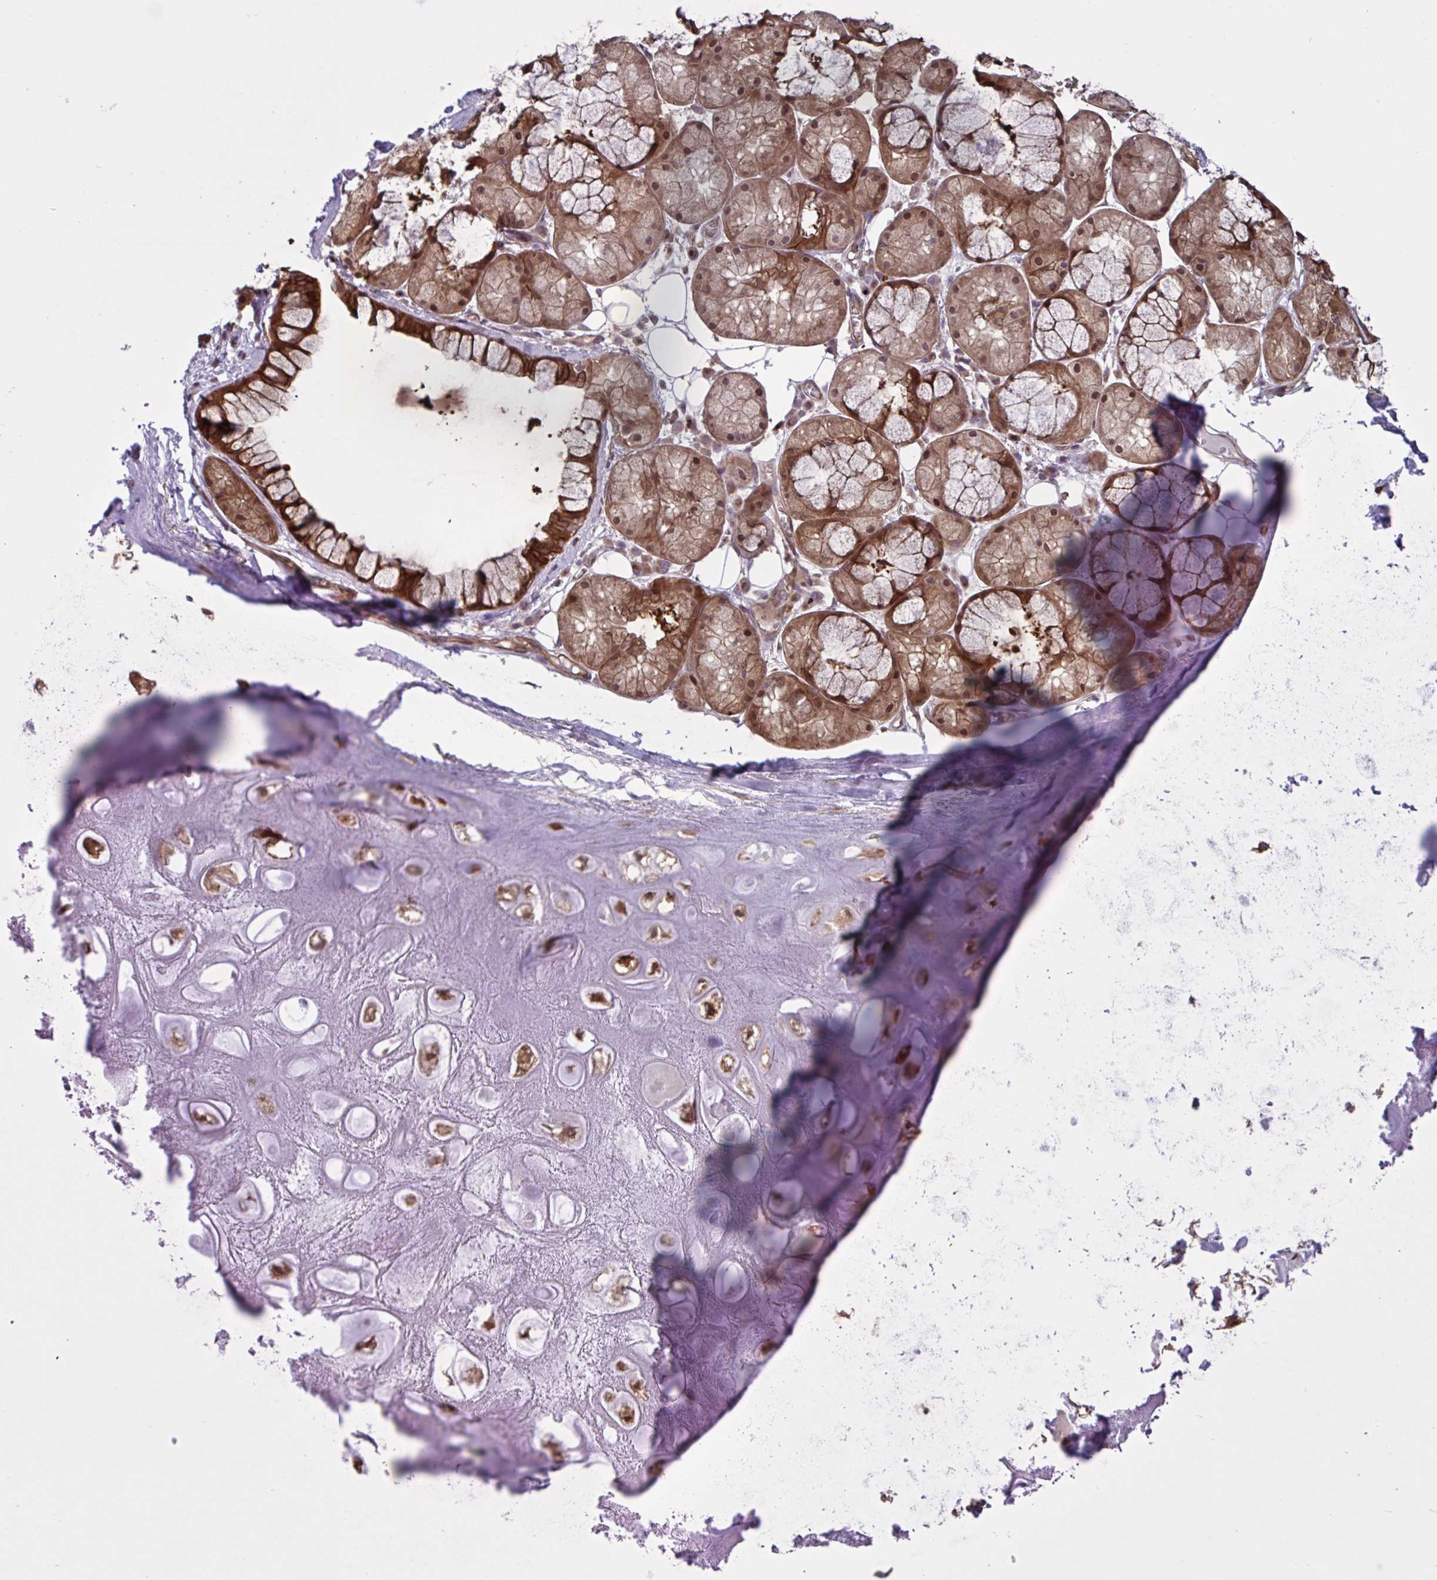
{"staining": {"intensity": "negative", "quantity": "none", "location": "none"}, "tissue": "adipose tissue", "cell_type": "Adipocytes", "image_type": "normal", "snomed": [{"axis": "morphology", "description": "Normal tissue, NOS"}, {"axis": "topography", "description": "Lymph node"}, {"axis": "topography", "description": "Cartilage tissue"}, {"axis": "topography", "description": "Nasopharynx"}], "caption": "An IHC histopathology image of benign adipose tissue is shown. There is no staining in adipocytes of adipose tissue. (DAB (3,3'-diaminobenzidine) IHC, high magnification).", "gene": "GLTP", "patient": {"sex": "male", "age": 63}}